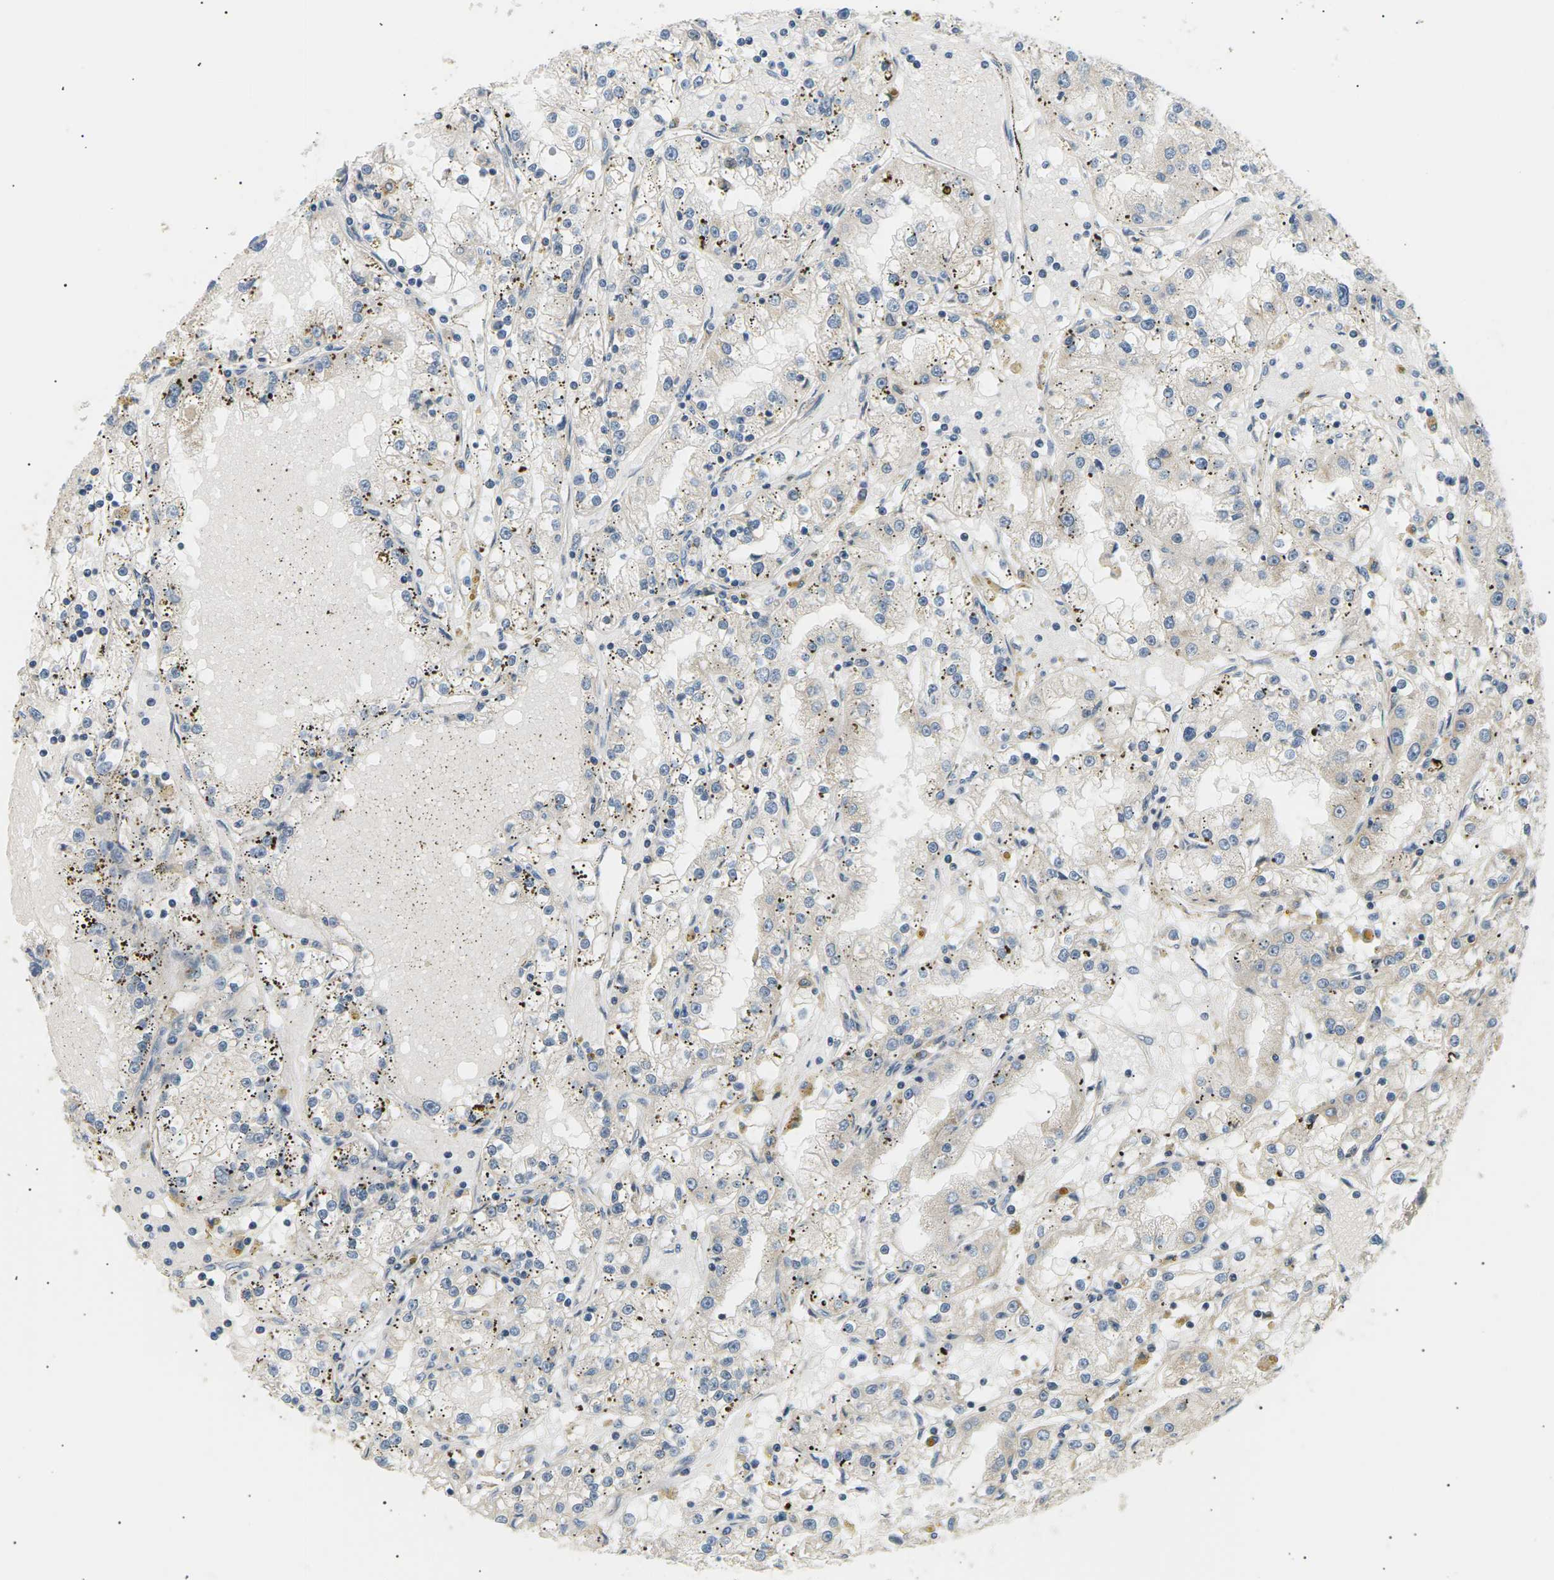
{"staining": {"intensity": "negative", "quantity": "none", "location": "none"}, "tissue": "renal cancer", "cell_type": "Tumor cells", "image_type": "cancer", "snomed": [{"axis": "morphology", "description": "Adenocarcinoma, NOS"}, {"axis": "topography", "description": "Kidney"}], "caption": "Photomicrograph shows no protein expression in tumor cells of adenocarcinoma (renal) tissue.", "gene": "TBC1D8", "patient": {"sex": "male", "age": 56}}